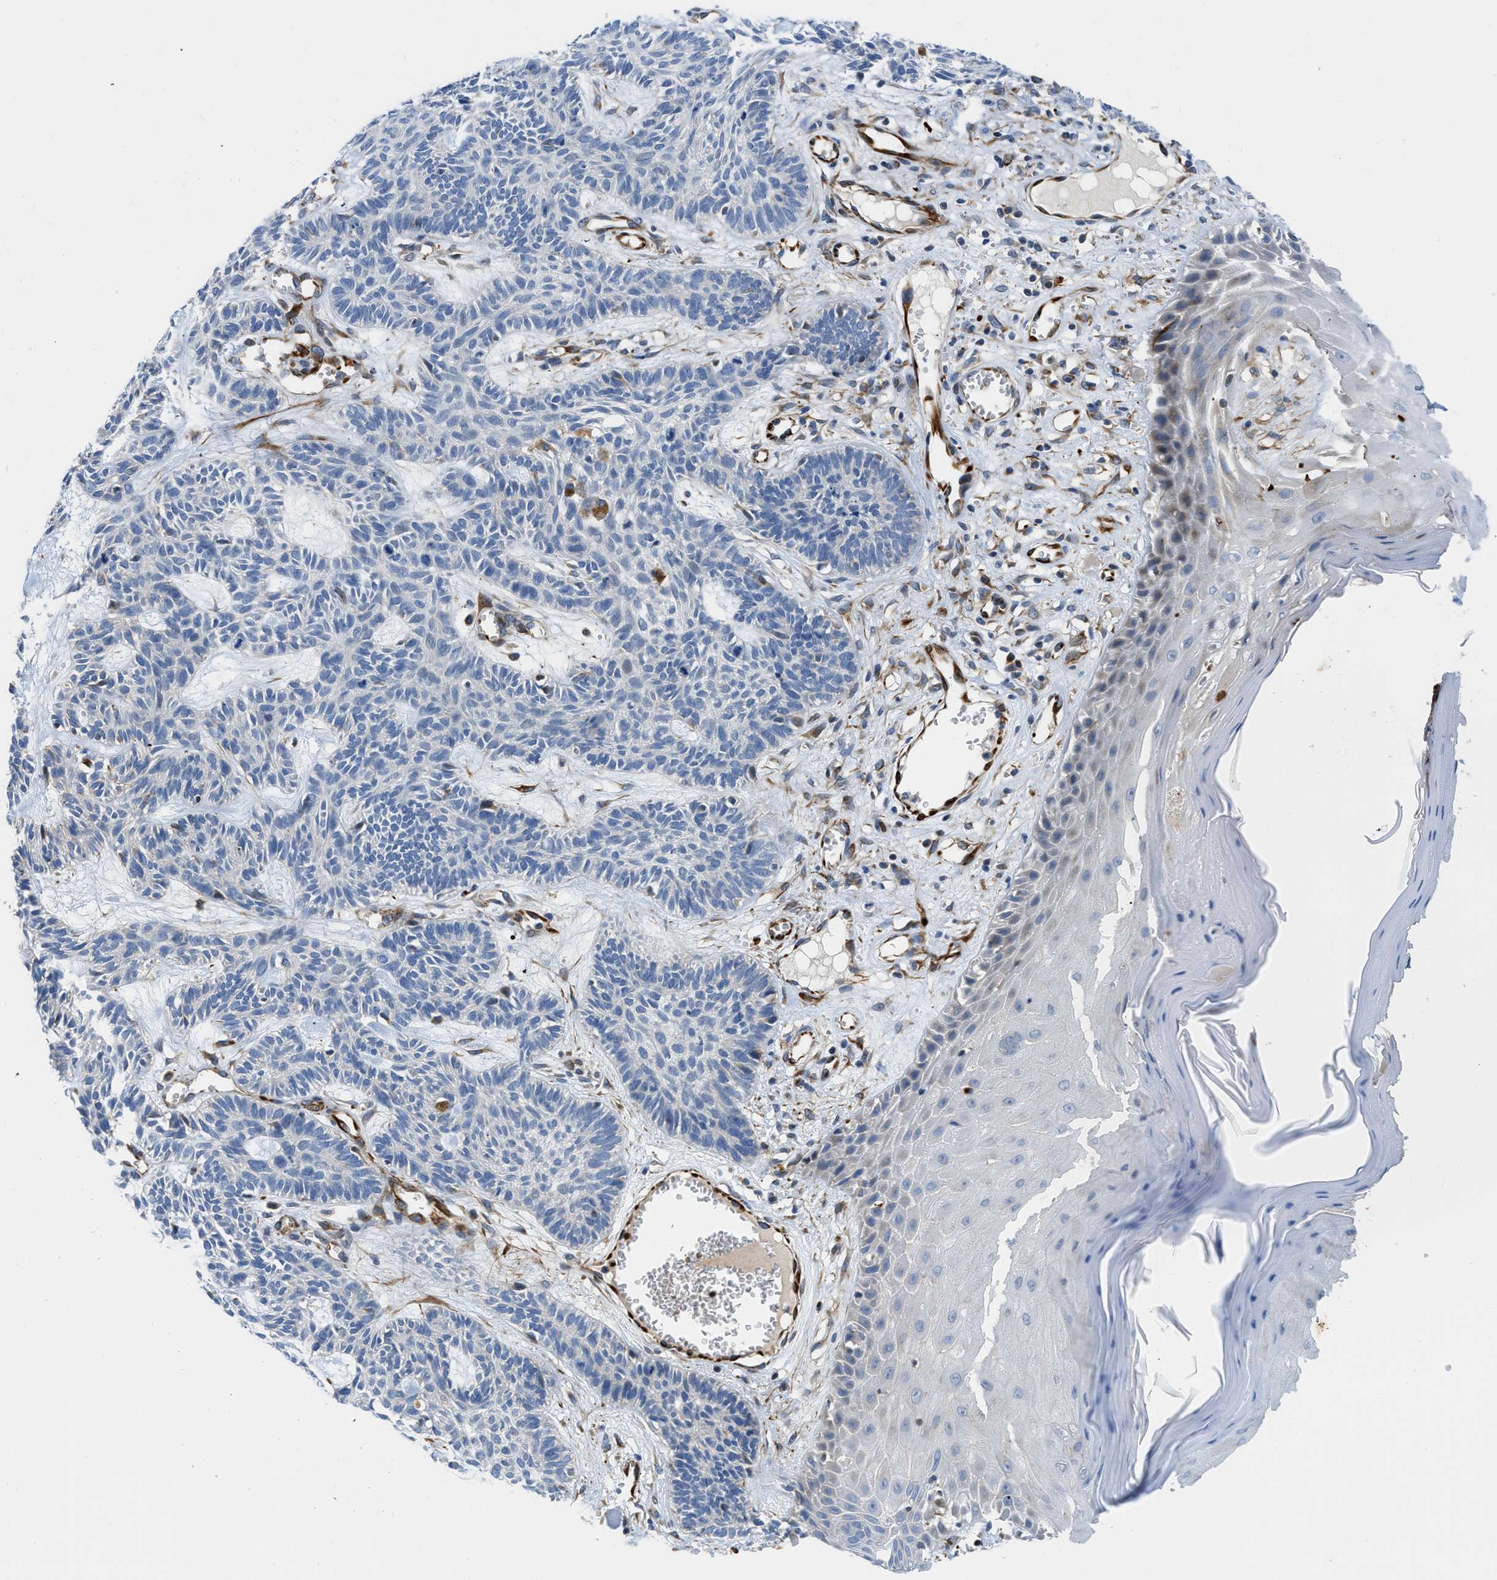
{"staining": {"intensity": "negative", "quantity": "none", "location": "none"}, "tissue": "skin cancer", "cell_type": "Tumor cells", "image_type": "cancer", "snomed": [{"axis": "morphology", "description": "Basal cell carcinoma"}, {"axis": "topography", "description": "Skin"}], "caption": "This photomicrograph is of skin cancer (basal cell carcinoma) stained with IHC to label a protein in brown with the nuclei are counter-stained blue. There is no staining in tumor cells.", "gene": "ZNF831", "patient": {"sex": "male", "age": 67}}